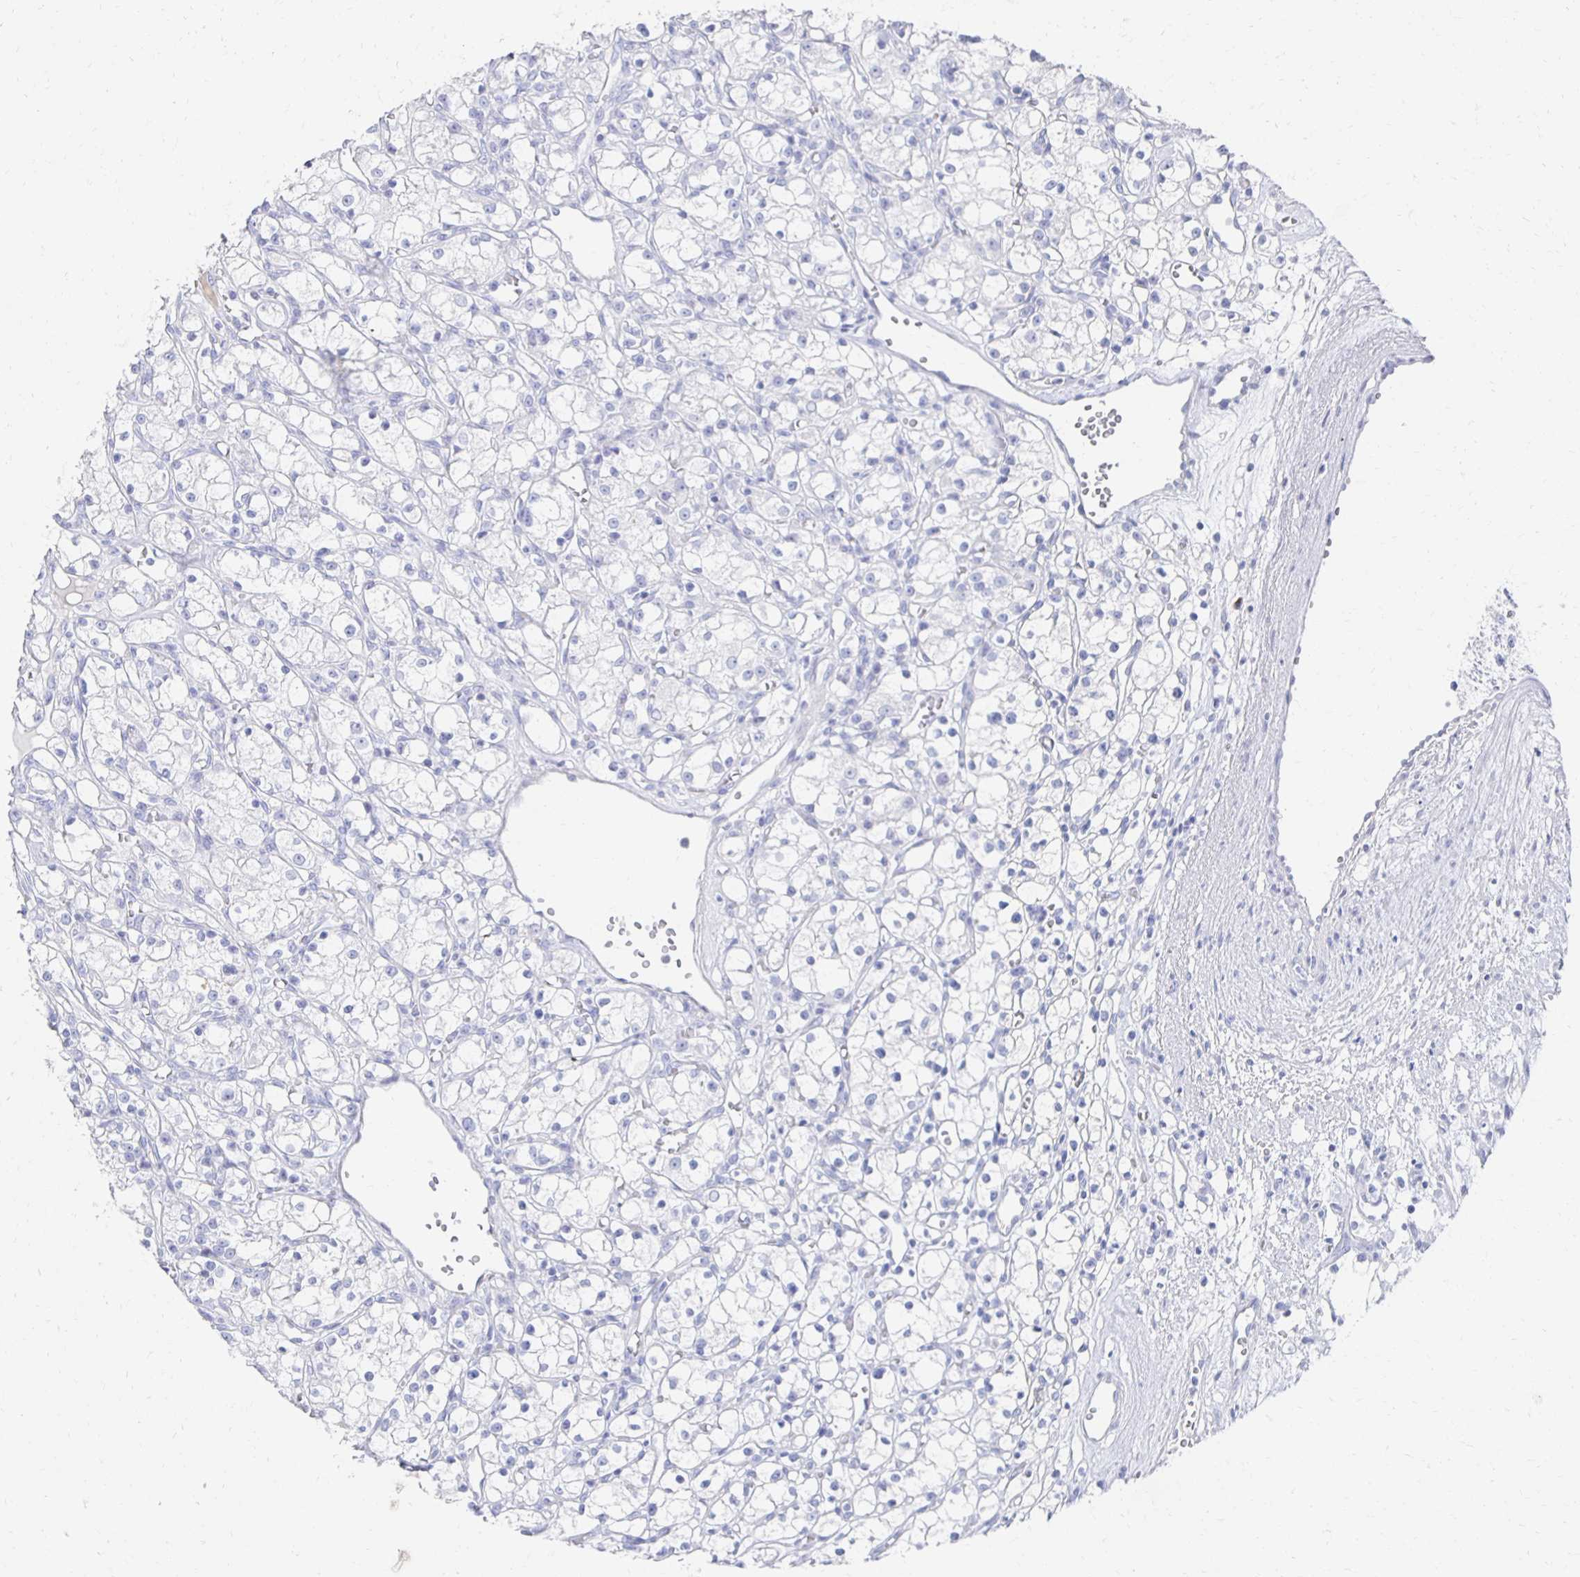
{"staining": {"intensity": "negative", "quantity": "none", "location": "none"}, "tissue": "renal cancer", "cell_type": "Tumor cells", "image_type": "cancer", "snomed": [{"axis": "morphology", "description": "Adenocarcinoma, NOS"}, {"axis": "topography", "description": "Kidney"}], "caption": "The photomicrograph shows no significant expression in tumor cells of renal adenocarcinoma.", "gene": "PRDM7", "patient": {"sex": "female", "age": 59}}